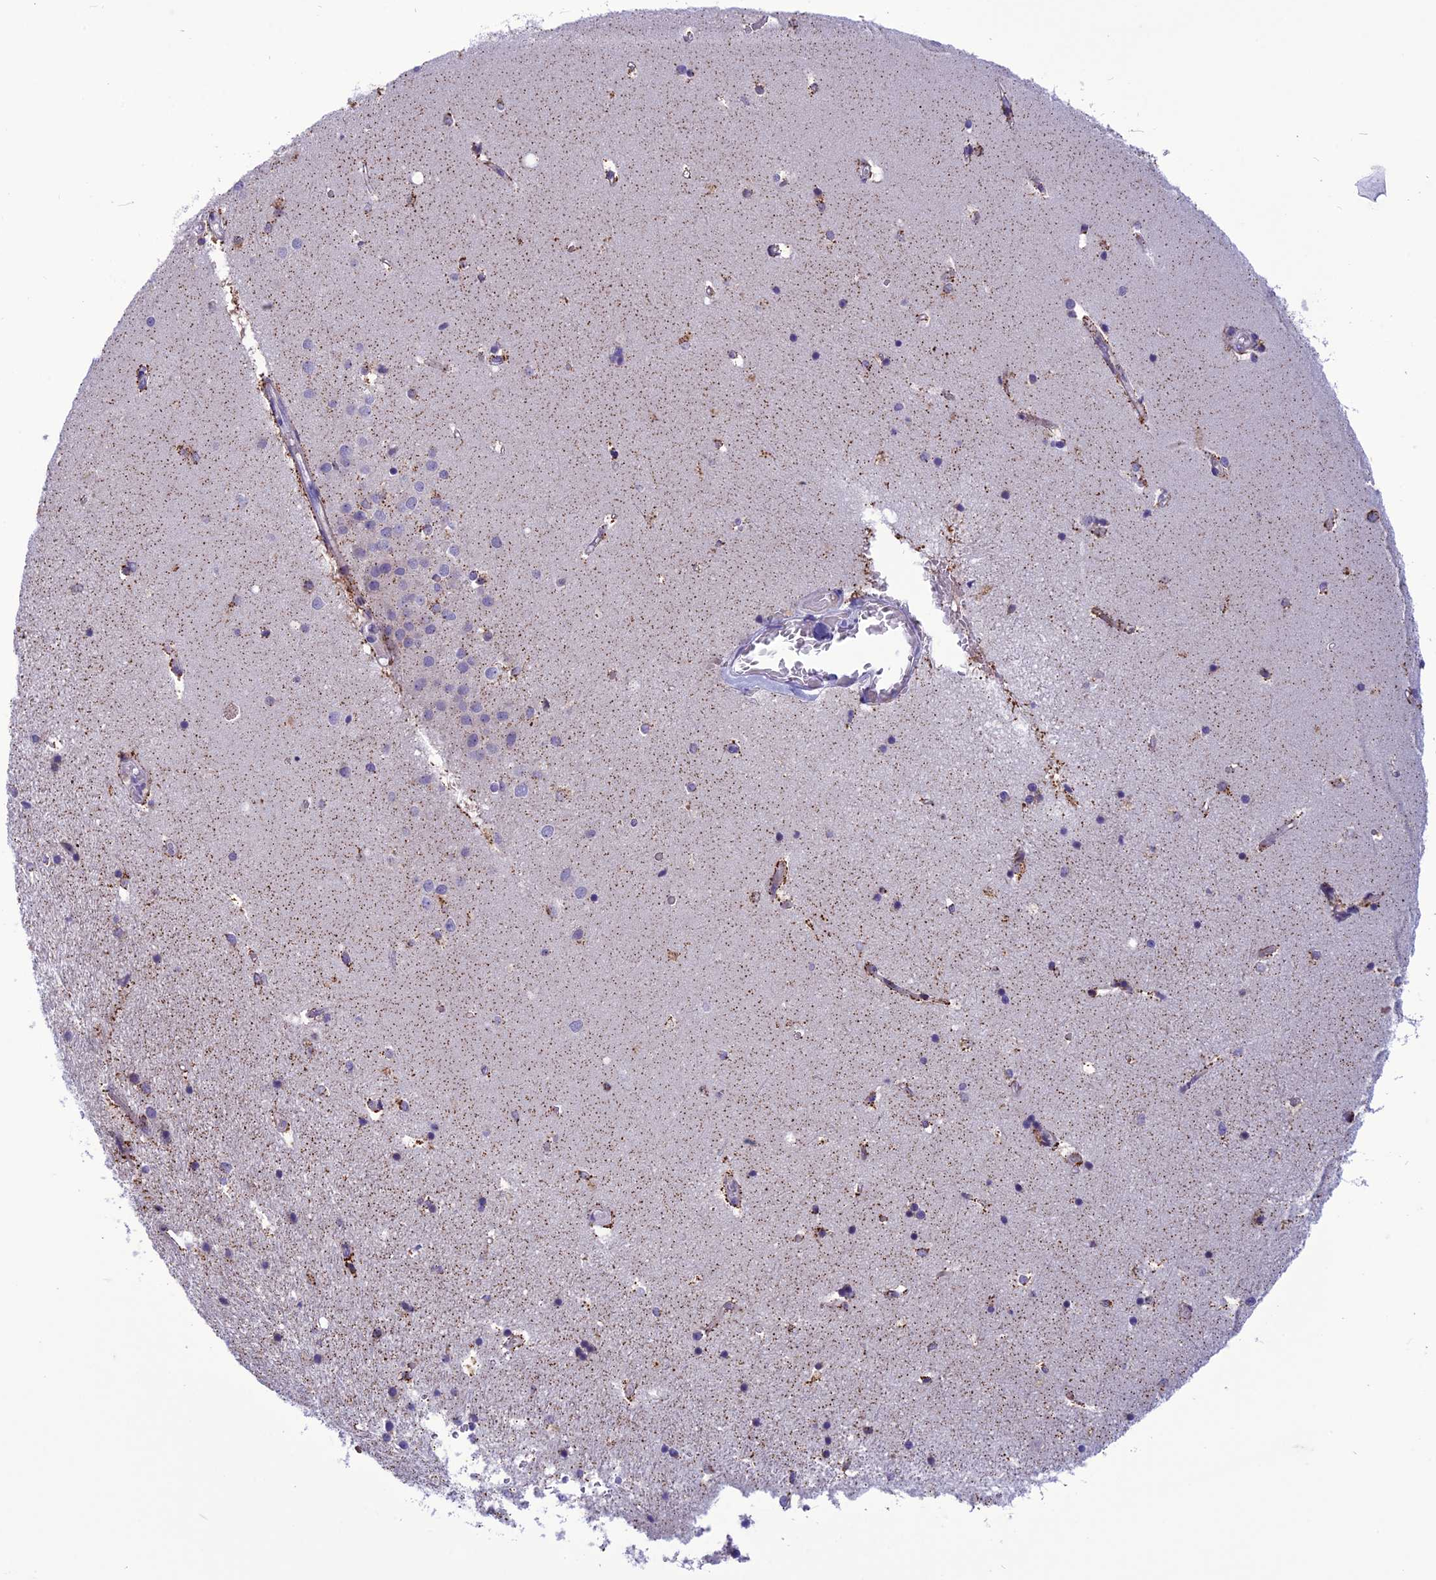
{"staining": {"intensity": "moderate", "quantity": "<25%", "location": "cytoplasmic/membranous"}, "tissue": "hippocampus", "cell_type": "Glial cells", "image_type": "normal", "snomed": [{"axis": "morphology", "description": "Normal tissue, NOS"}, {"axis": "topography", "description": "Hippocampus"}], "caption": "Immunohistochemistry (IHC) of normal human hippocampus shows low levels of moderate cytoplasmic/membranous staining in about <25% of glial cells. Using DAB (brown) and hematoxylin (blue) stains, captured at high magnification using brightfield microscopy.", "gene": "PSMF1", "patient": {"sex": "female", "age": 52}}